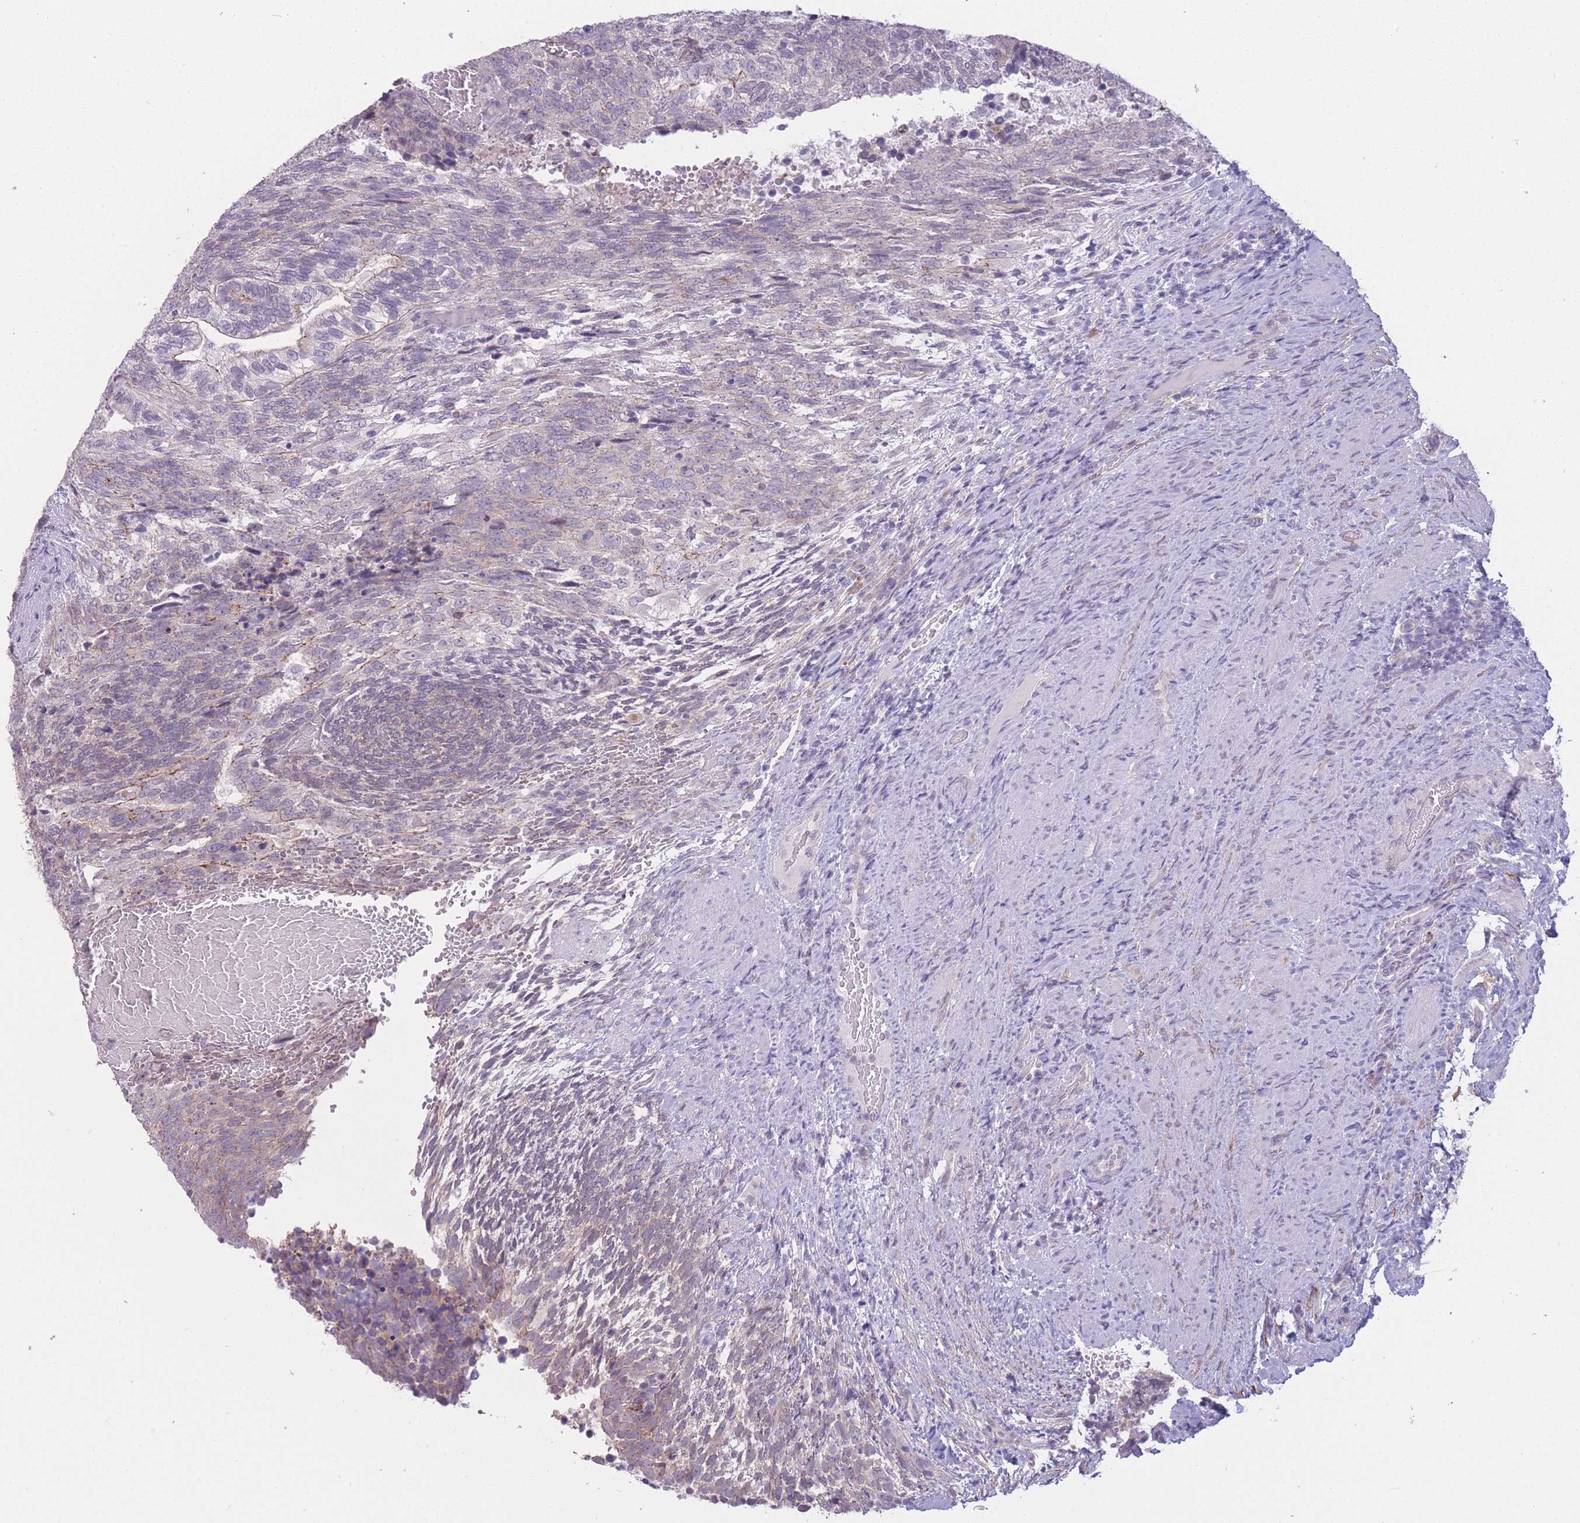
{"staining": {"intensity": "moderate", "quantity": "<25%", "location": "cytoplasmic/membranous"}, "tissue": "testis cancer", "cell_type": "Tumor cells", "image_type": "cancer", "snomed": [{"axis": "morphology", "description": "Carcinoma, Embryonal, NOS"}, {"axis": "topography", "description": "Testis"}], "caption": "Embryonal carcinoma (testis) stained for a protein (brown) demonstrates moderate cytoplasmic/membranous positive staining in about <25% of tumor cells.", "gene": "DCANP1", "patient": {"sex": "male", "age": 23}}